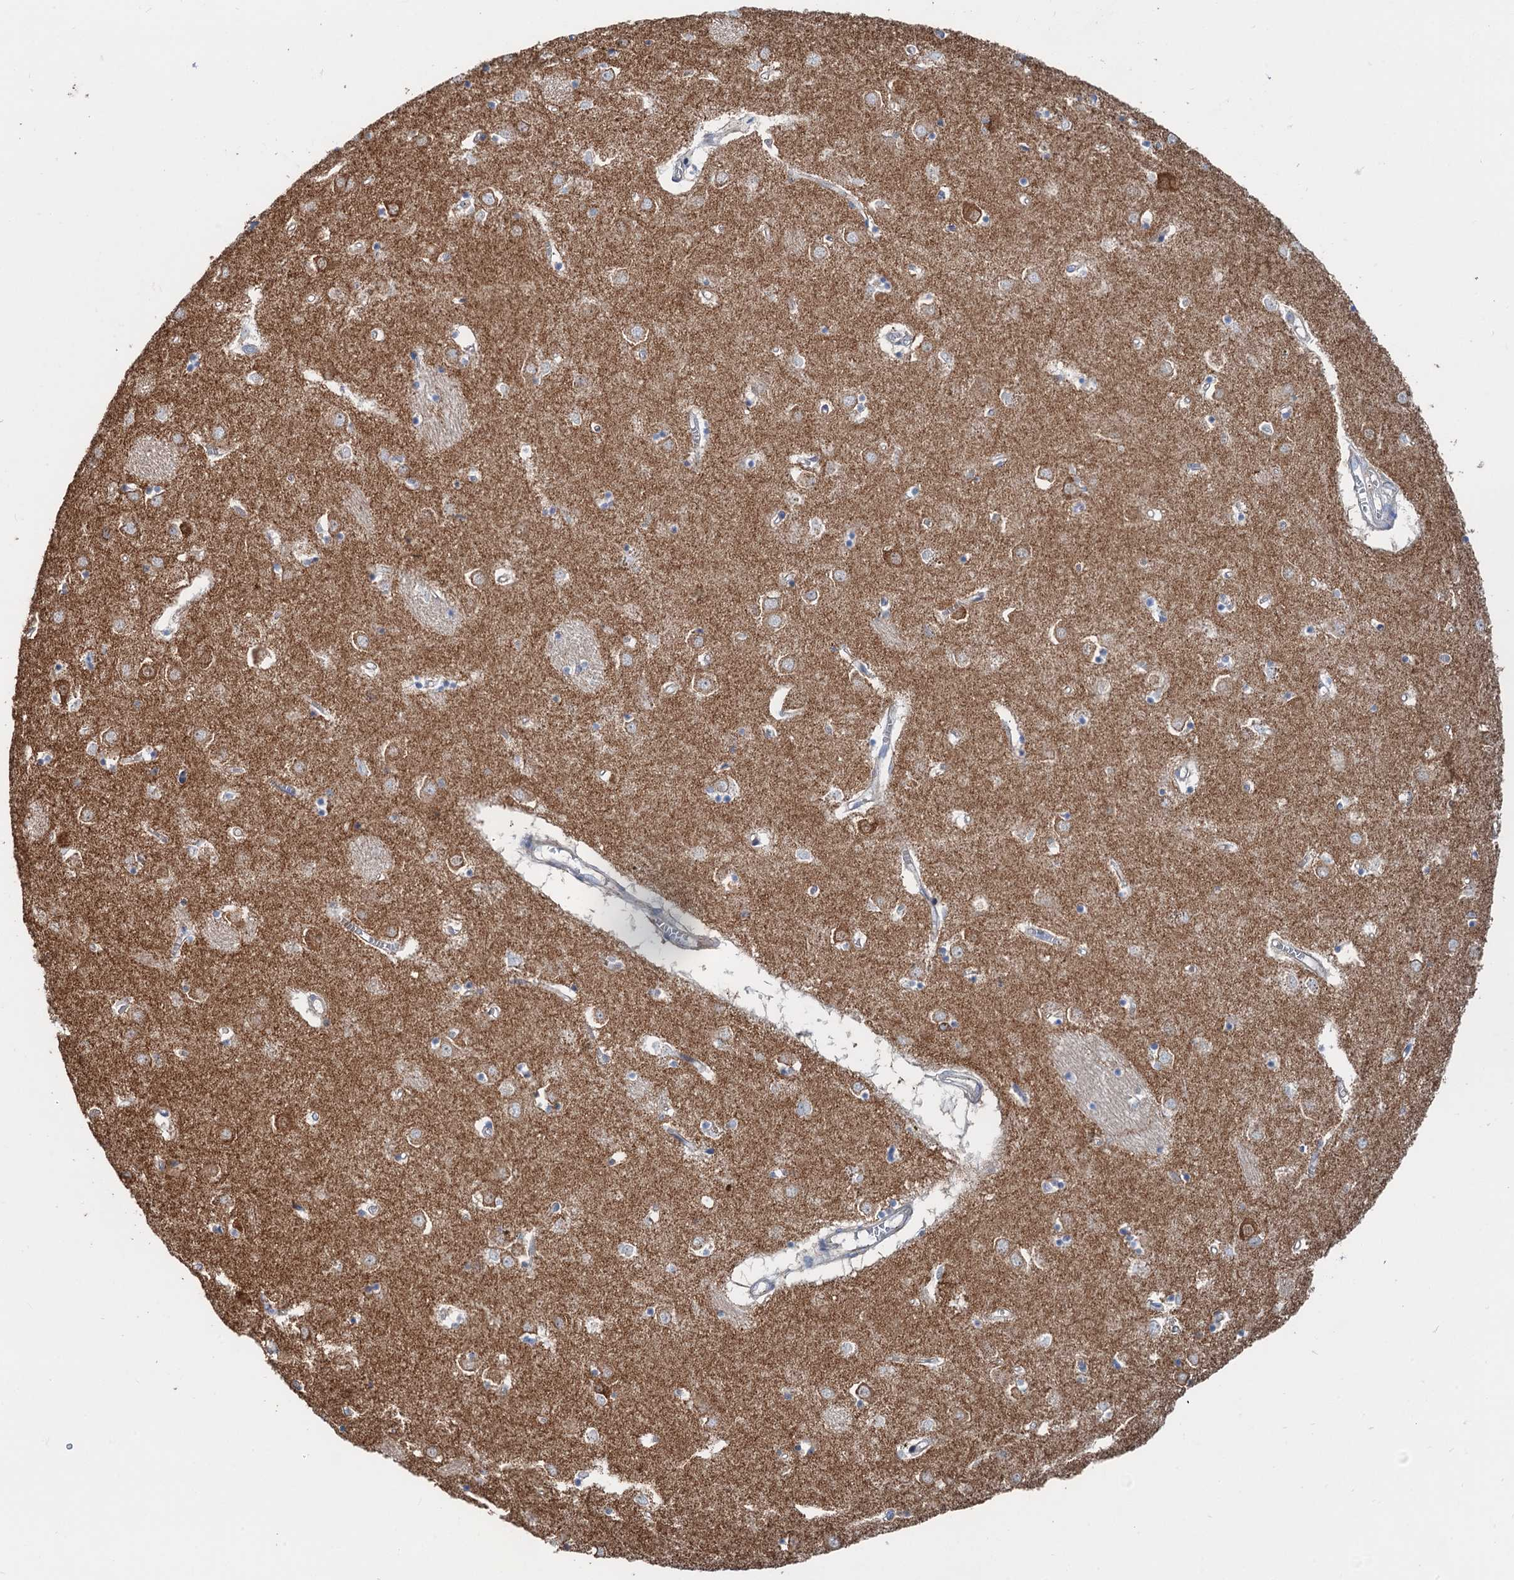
{"staining": {"intensity": "negative", "quantity": "none", "location": "none"}, "tissue": "caudate", "cell_type": "Glial cells", "image_type": "normal", "snomed": [{"axis": "morphology", "description": "Normal tissue, NOS"}, {"axis": "topography", "description": "Lateral ventricle wall"}], "caption": "This is an immunohistochemistry (IHC) image of unremarkable human caudate. There is no positivity in glial cells.", "gene": "ANKRD26", "patient": {"sex": "male", "age": 70}}